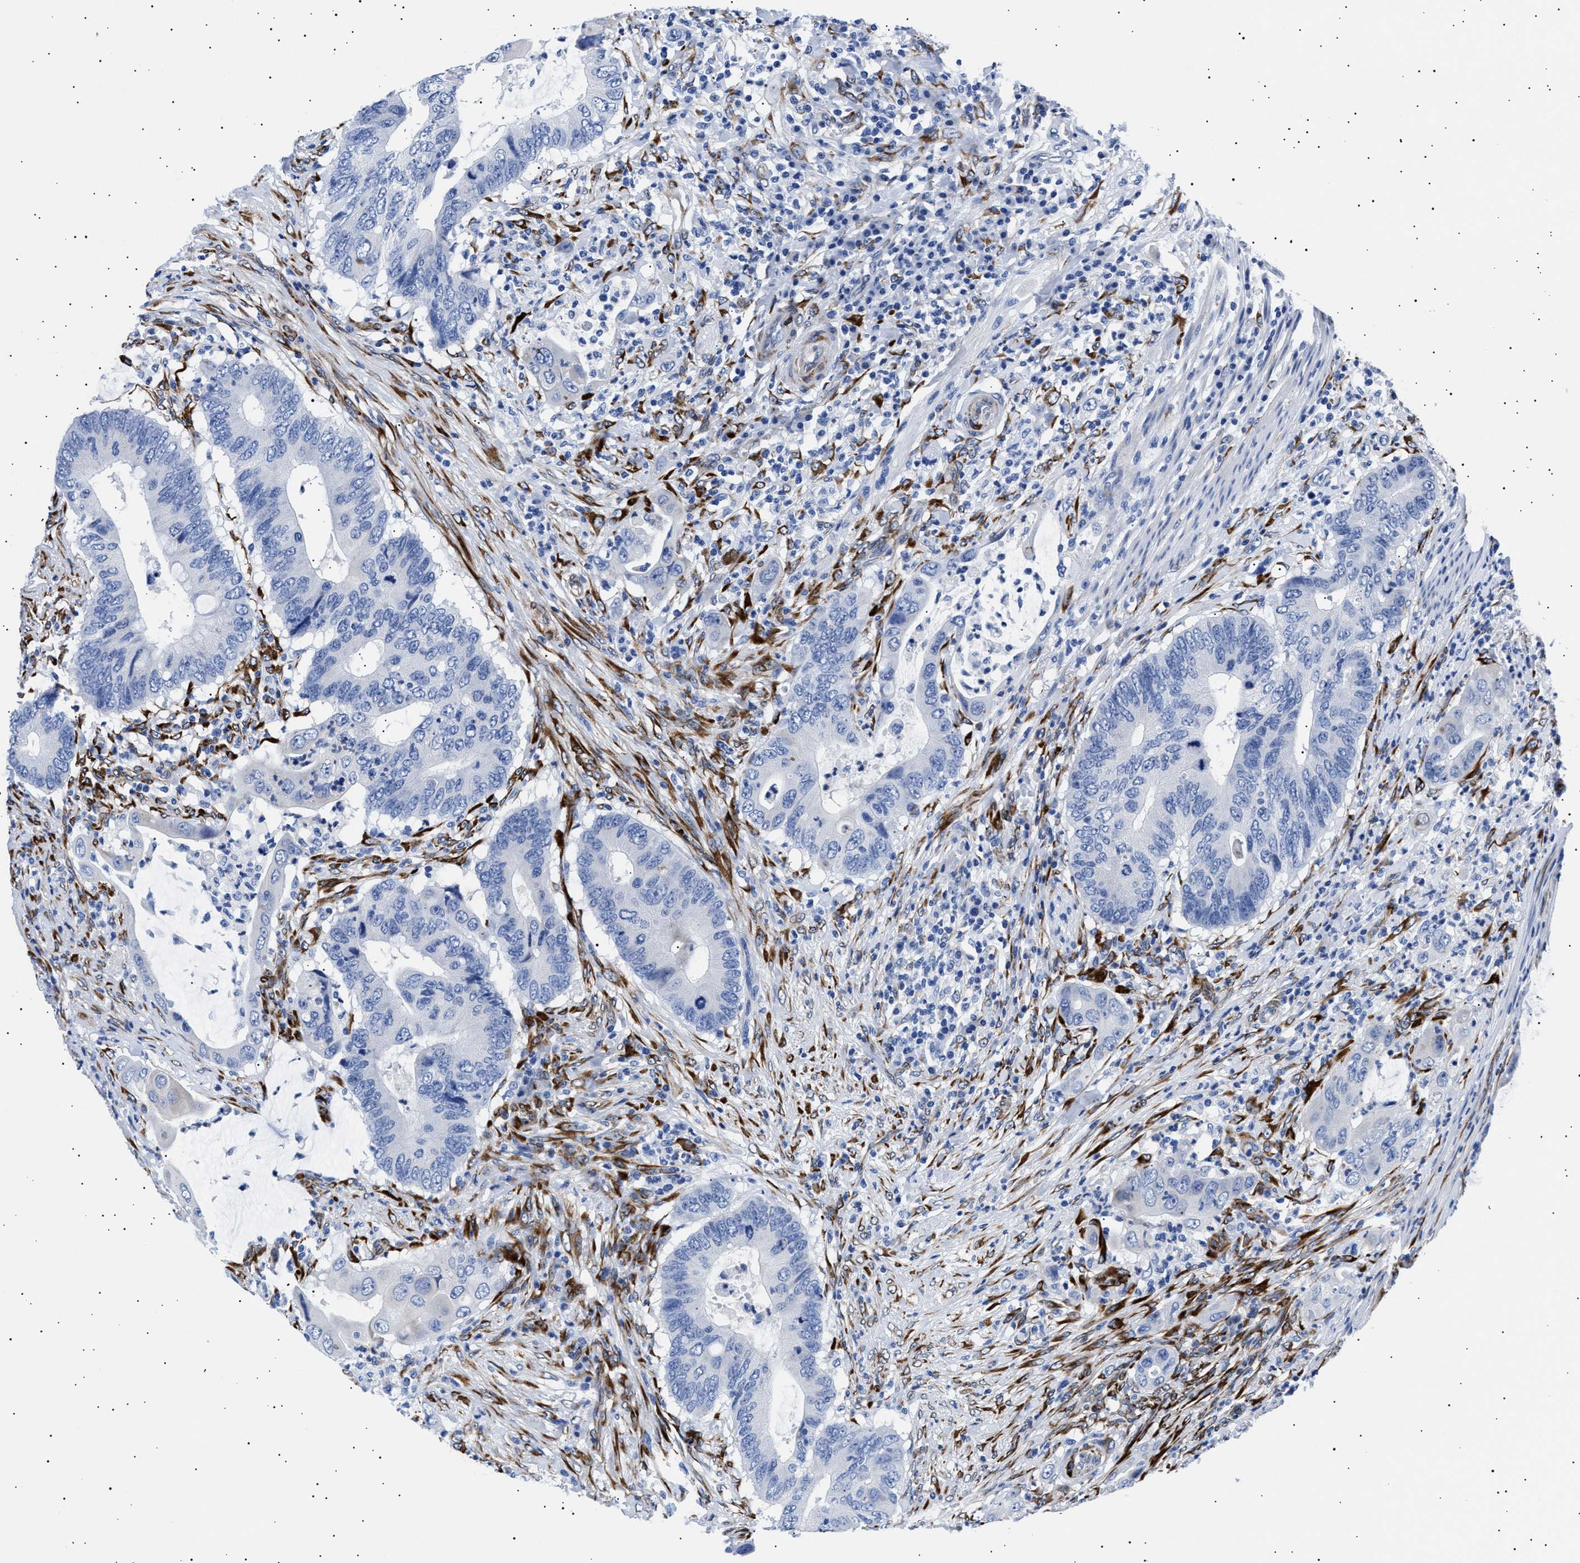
{"staining": {"intensity": "negative", "quantity": "none", "location": "none"}, "tissue": "colorectal cancer", "cell_type": "Tumor cells", "image_type": "cancer", "snomed": [{"axis": "morphology", "description": "Adenocarcinoma, NOS"}, {"axis": "topography", "description": "Colon"}], "caption": "Immunohistochemistry (IHC) photomicrograph of neoplastic tissue: human colorectal cancer stained with DAB (3,3'-diaminobenzidine) reveals no significant protein positivity in tumor cells.", "gene": "HEMGN", "patient": {"sex": "male", "age": 71}}